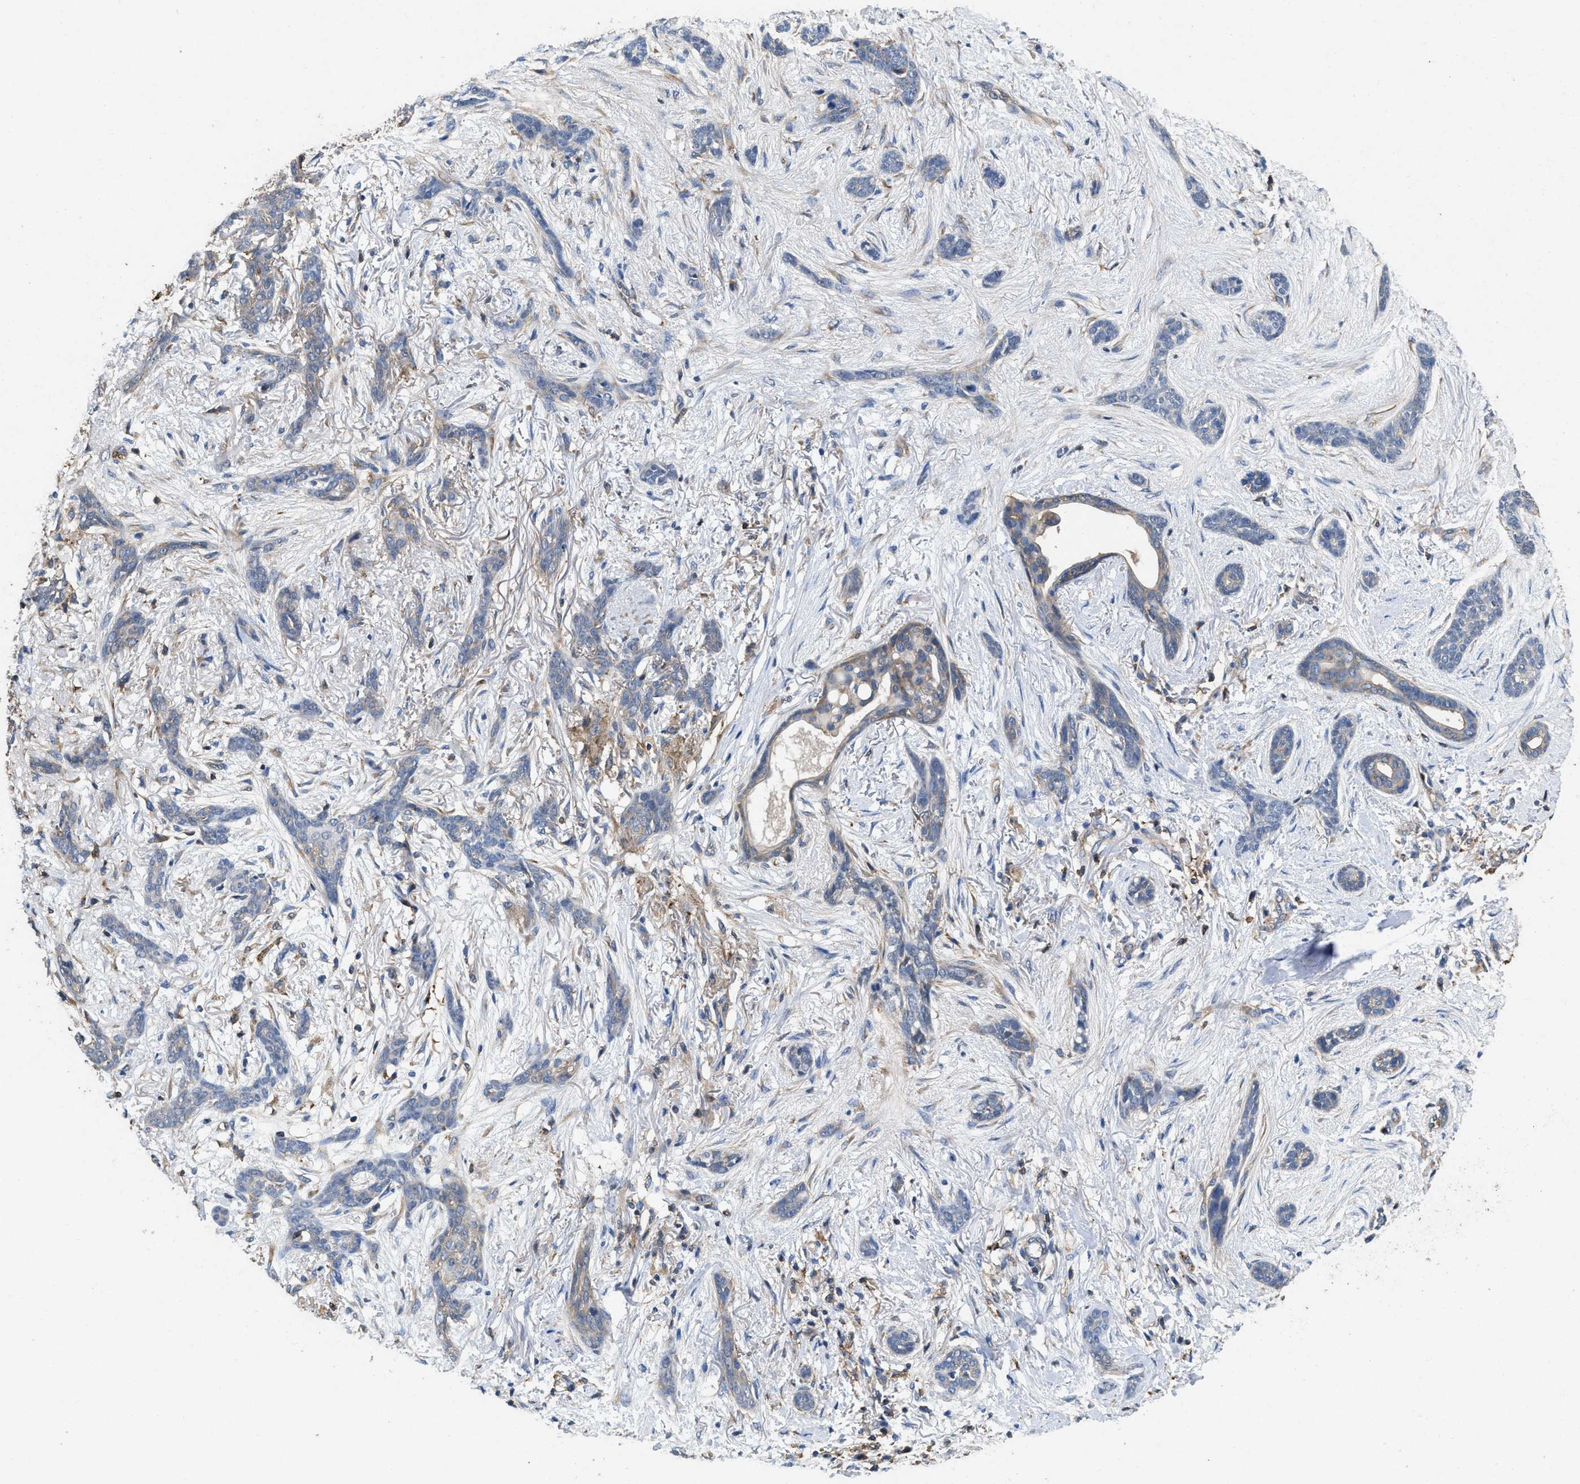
{"staining": {"intensity": "negative", "quantity": "none", "location": "none"}, "tissue": "skin cancer", "cell_type": "Tumor cells", "image_type": "cancer", "snomed": [{"axis": "morphology", "description": "Basal cell carcinoma"}, {"axis": "morphology", "description": "Adnexal tumor, benign"}, {"axis": "topography", "description": "Skin"}], "caption": "IHC of basal cell carcinoma (skin) reveals no positivity in tumor cells.", "gene": "LINGO2", "patient": {"sex": "female", "age": 42}}